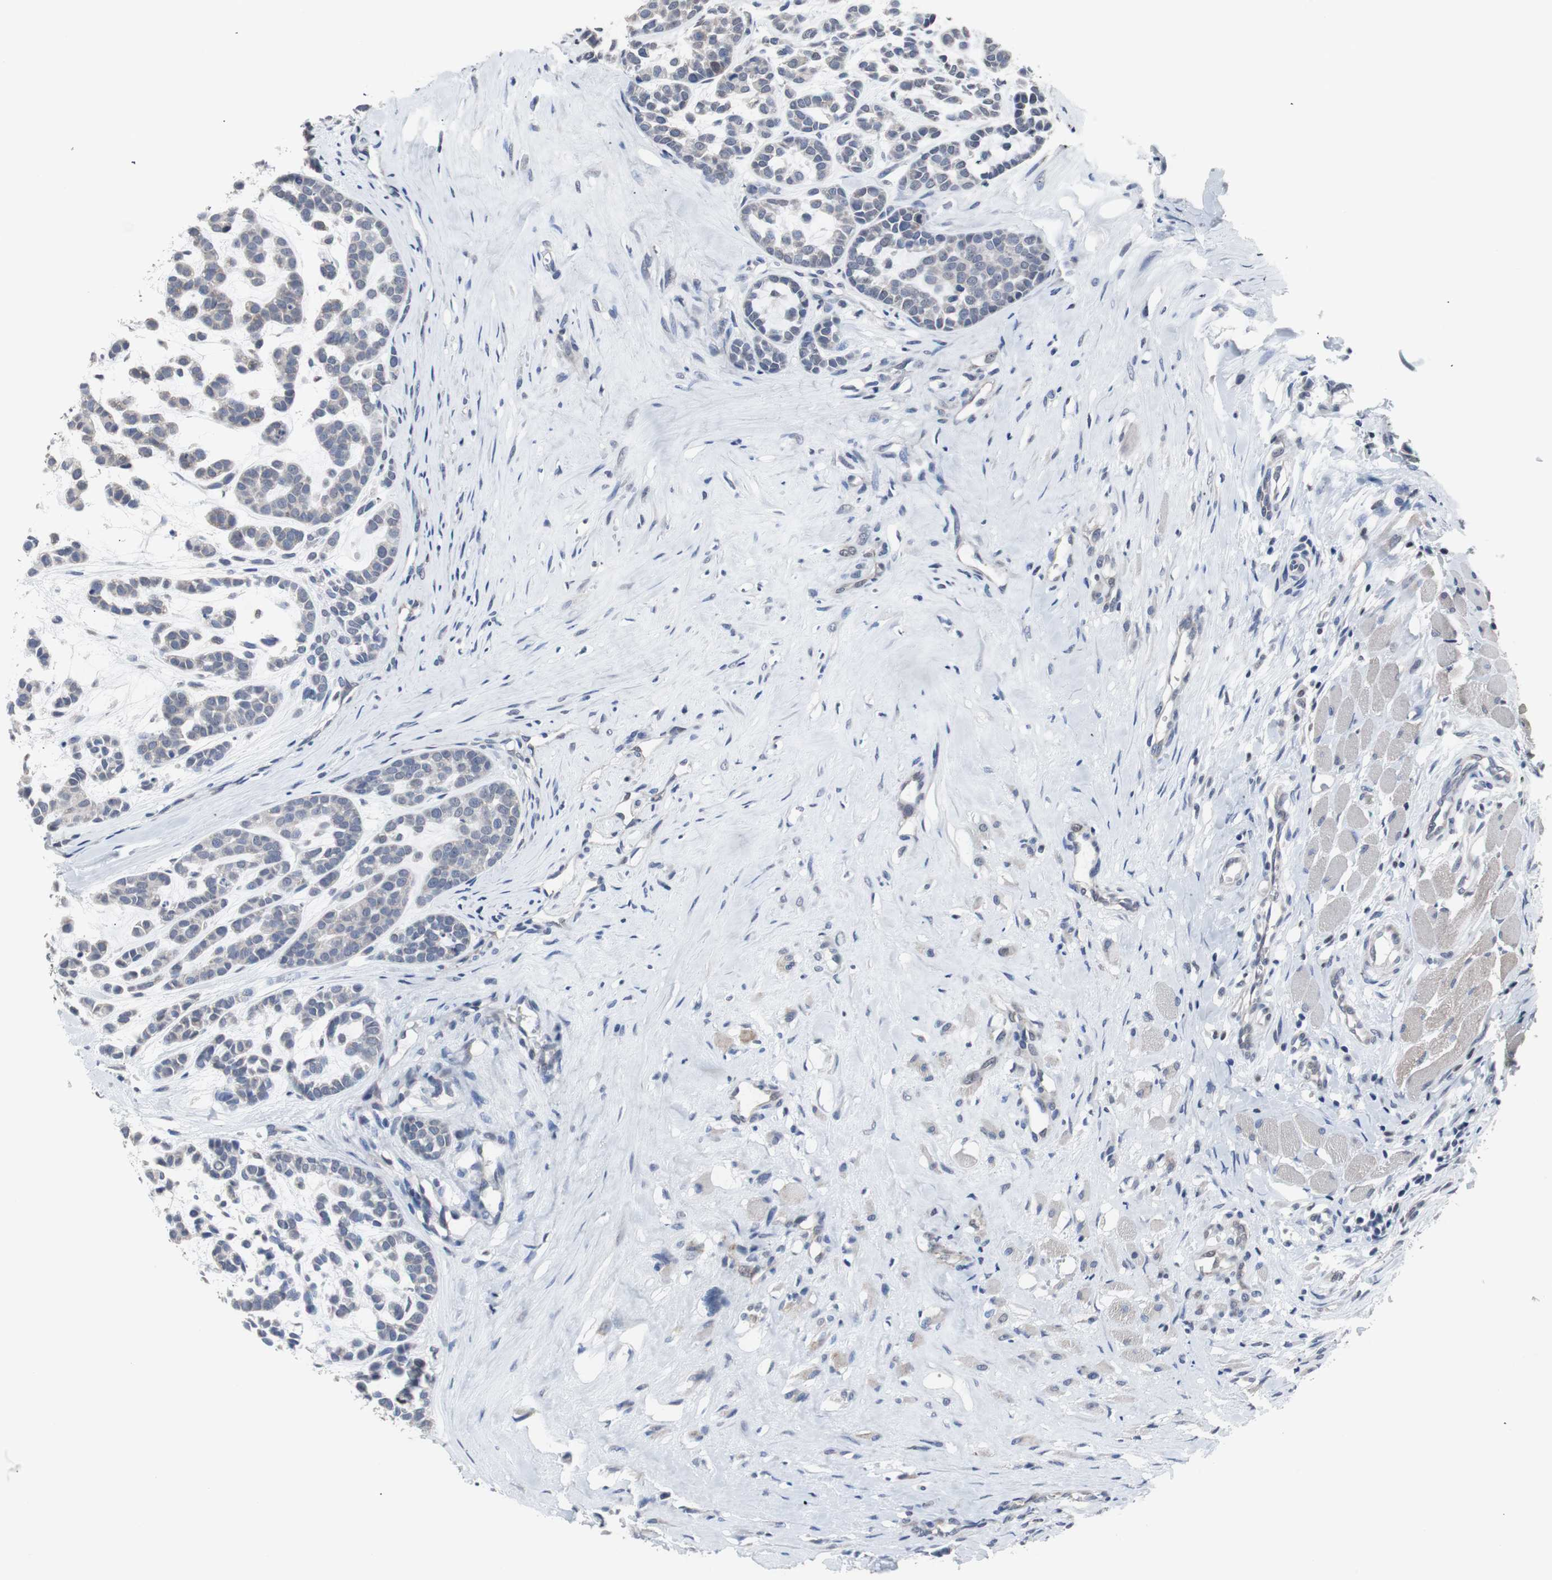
{"staining": {"intensity": "negative", "quantity": "none", "location": "none"}, "tissue": "head and neck cancer", "cell_type": "Tumor cells", "image_type": "cancer", "snomed": [{"axis": "morphology", "description": "Adenocarcinoma, NOS"}, {"axis": "morphology", "description": "Adenoma, NOS"}, {"axis": "topography", "description": "Head-Neck"}], "caption": "Immunohistochemistry (IHC) histopathology image of neoplastic tissue: adenoma (head and neck) stained with DAB shows no significant protein staining in tumor cells. (Brightfield microscopy of DAB immunohistochemistry at high magnification).", "gene": "RBM47", "patient": {"sex": "female", "age": 55}}